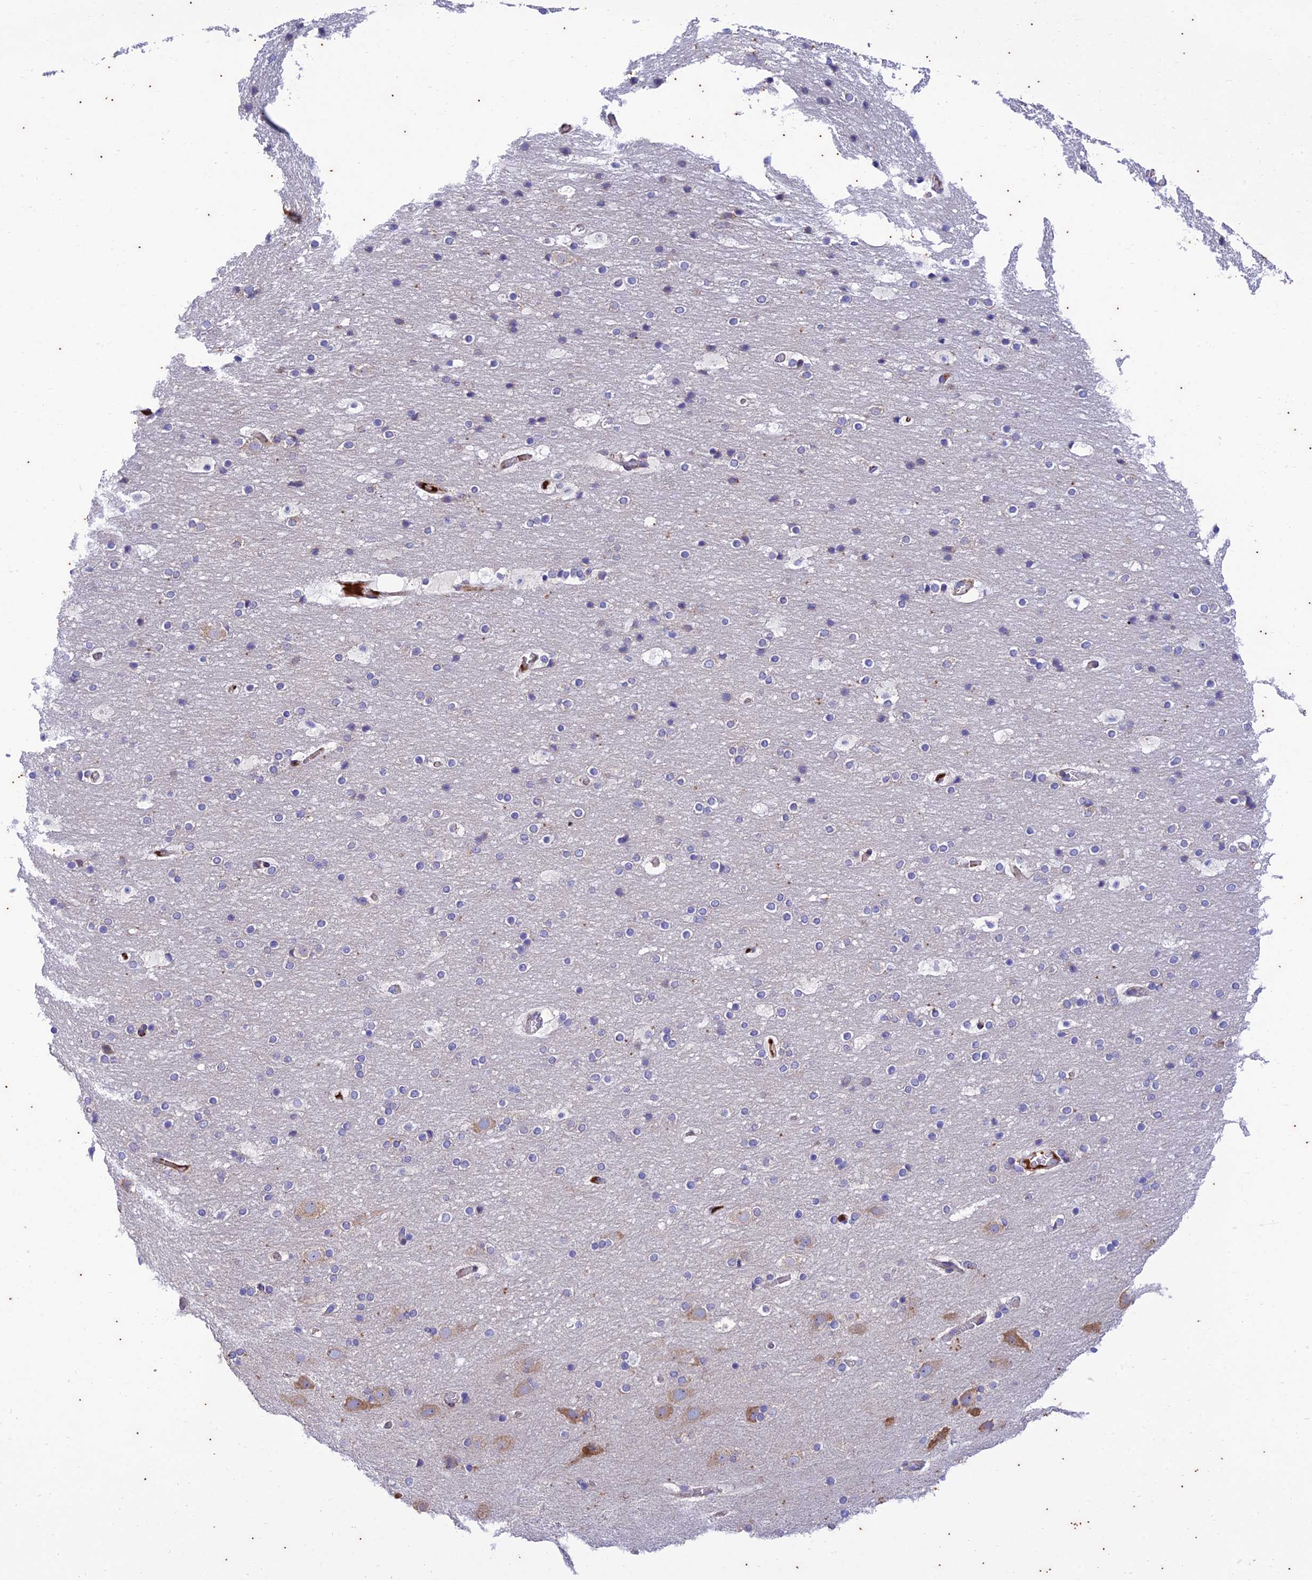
{"staining": {"intensity": "weak", "quantity": ">75%", "location": "cytoplasmic/membranous"}, "tissue": "cerebral cortex", "cell_type": "Endothelial cells", "image_type": "normal", "snomed": [{"axis": "morphology", "description": "Normal tissue, NOS"}, {"axis": "topography", "description": "Cerebral cortex"}], "caption": "Weak cytoplasmic/membranous protein staining is appreciated in about >75% of endothelial cells in cerebral cortex.", "gene": "PIMREG", "patient": {"sex": "male", "age": 57}}